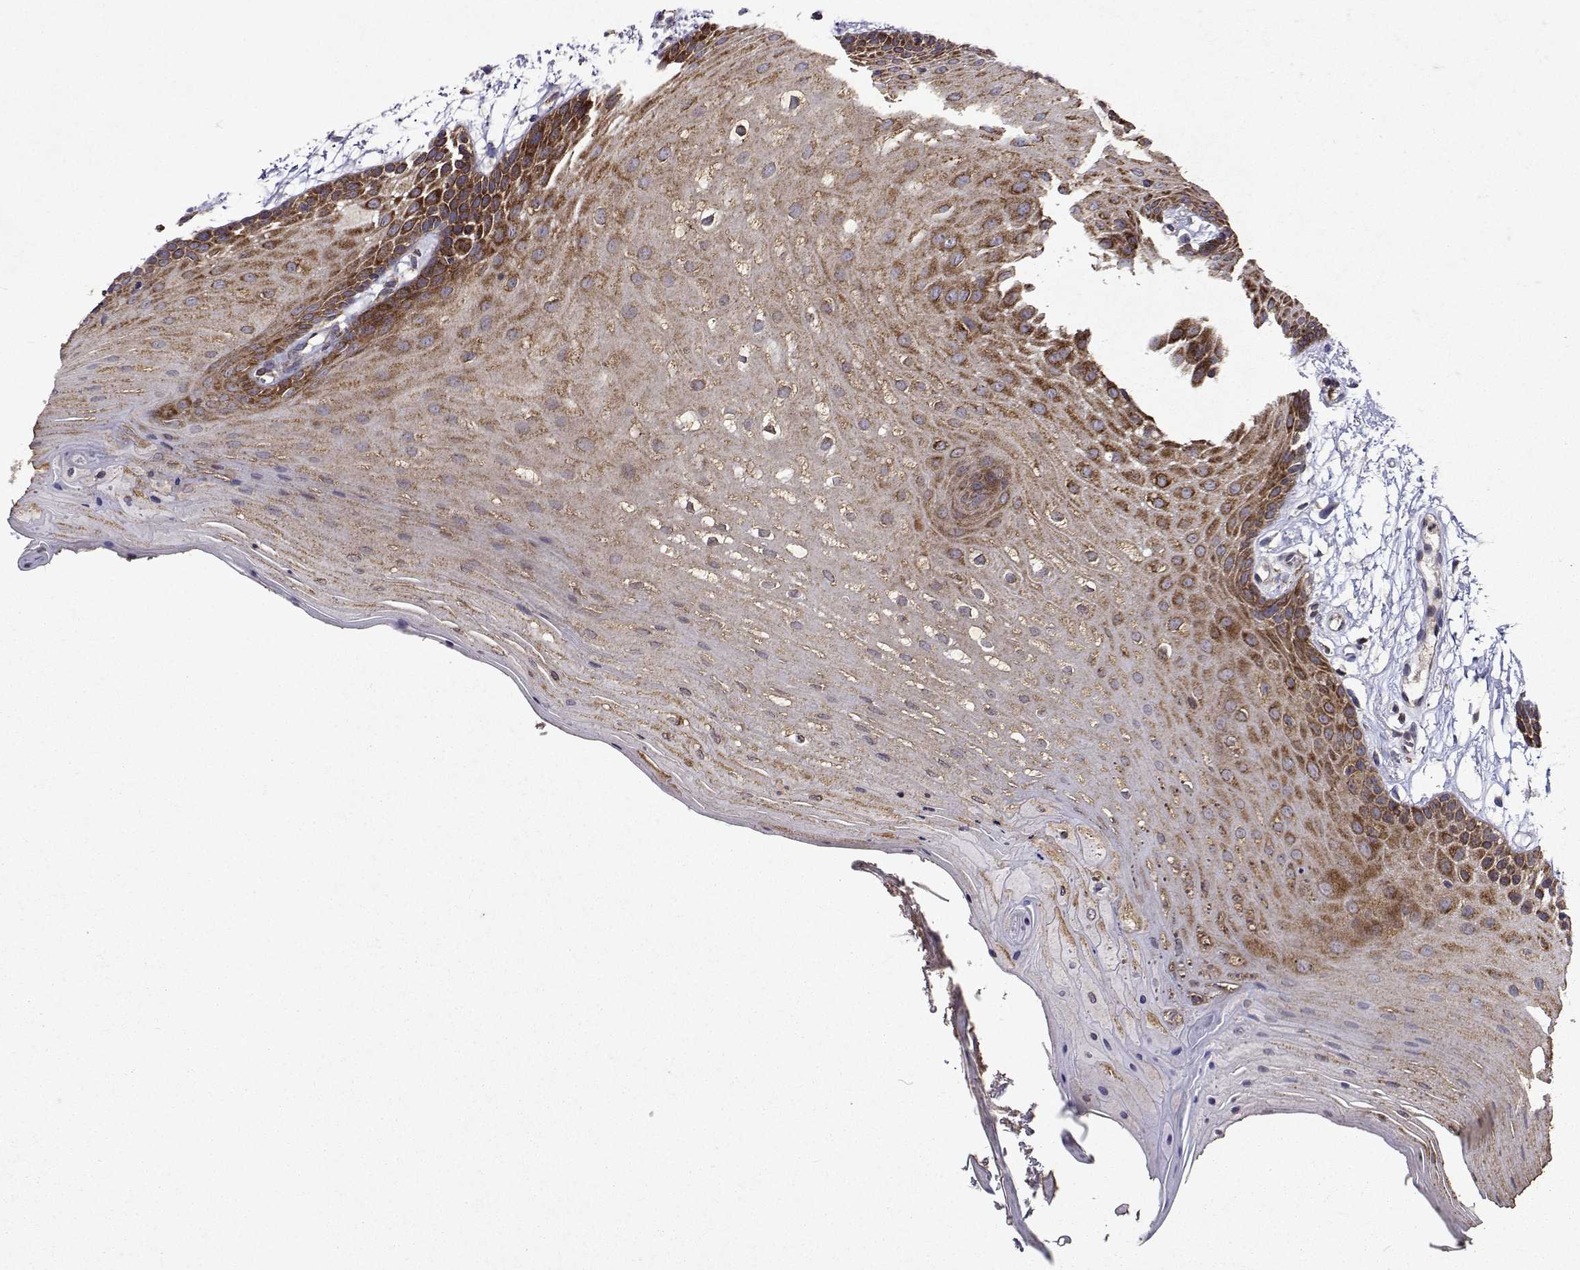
{"staining": {"intensity": "moderate", "quantity": ">75%", "location": "cytoplasmic/membranous"}, "tissue": "oral mucosa", "cell_type": "Squamous epithelial cells", "image_type": "normal", "snomed": [{"axis": "morphology", "description": "Normal tissue, NOS"}, {"axis": "morphology", "description": "Squamous cell carcinoma, NOS"}, {"axis": "topography", "description": "Oral tissue"}, {"axis": "topography", "description": "Tounge, NOS"}, {"axis": "topography", "description": "Head-Neck"}], "caption": "This histopathology image reveals benign oral mucosa stained with immunohistochemistry (IHC) to label a protein in brown. The cytoplasmic/membranous of squamous epithelial cells show moderate positivity for the protein. Nuclei are counter-stained blue.", "gene": "TARBP2", "patient": {"sex": "male", "age": 62}}